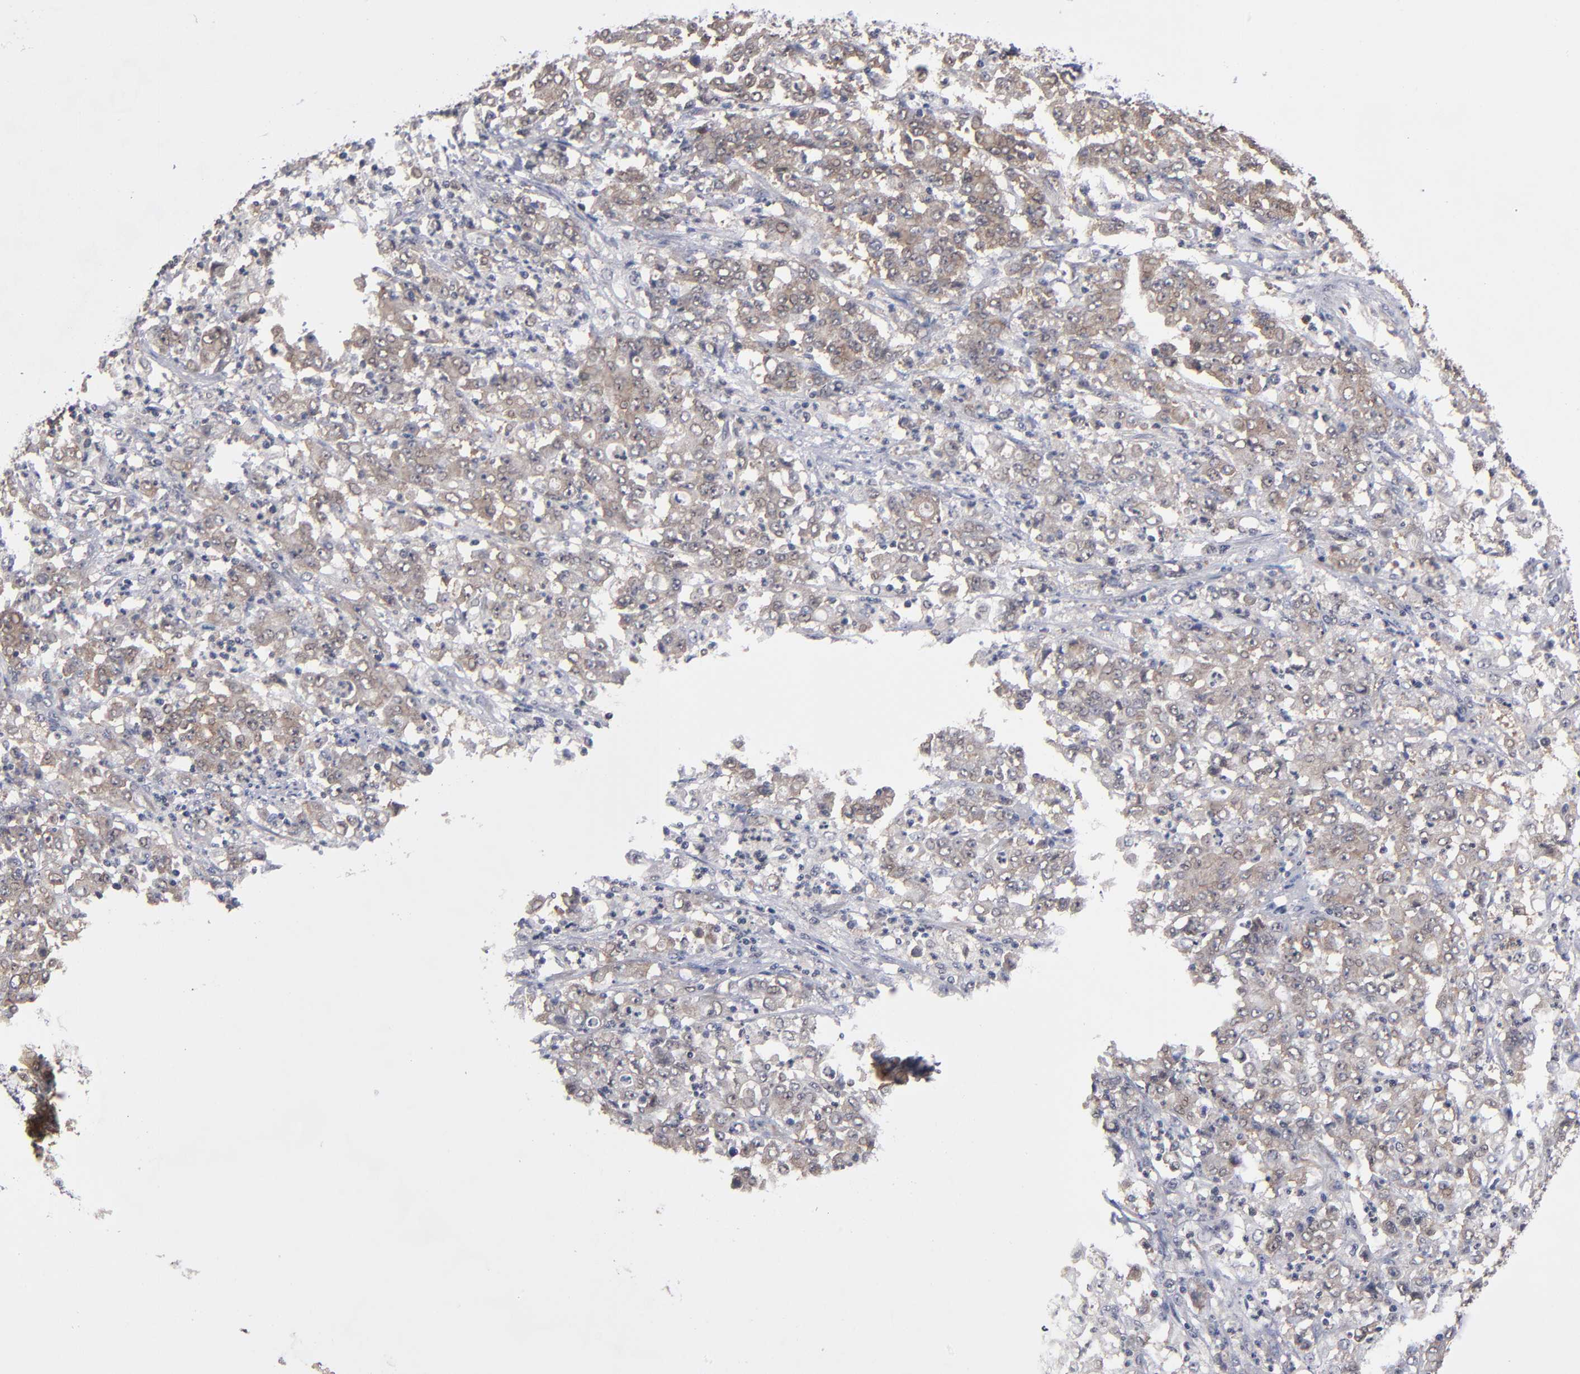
{"staining": {"intensity": "weak", "quantity": "25%-75%", "location": "cytoplasmic/membranous"}, "tissue": "stomach cancer", "cell_type": "Tumor cells", "image_type": "cancer", "snomed": [{"axis": "morphology", "description": "Adenocarcinoma, NOS"}, {"axis": "topography", "description": "Stomach, lower"}], "caption": "An image of human stomach adenocarcinoma stained for a protein shows weak cytoplasmic/membranous brown staining in tumor cells.", "gene": "ALG13", "patient": {"sex": "female", "age": 71}}